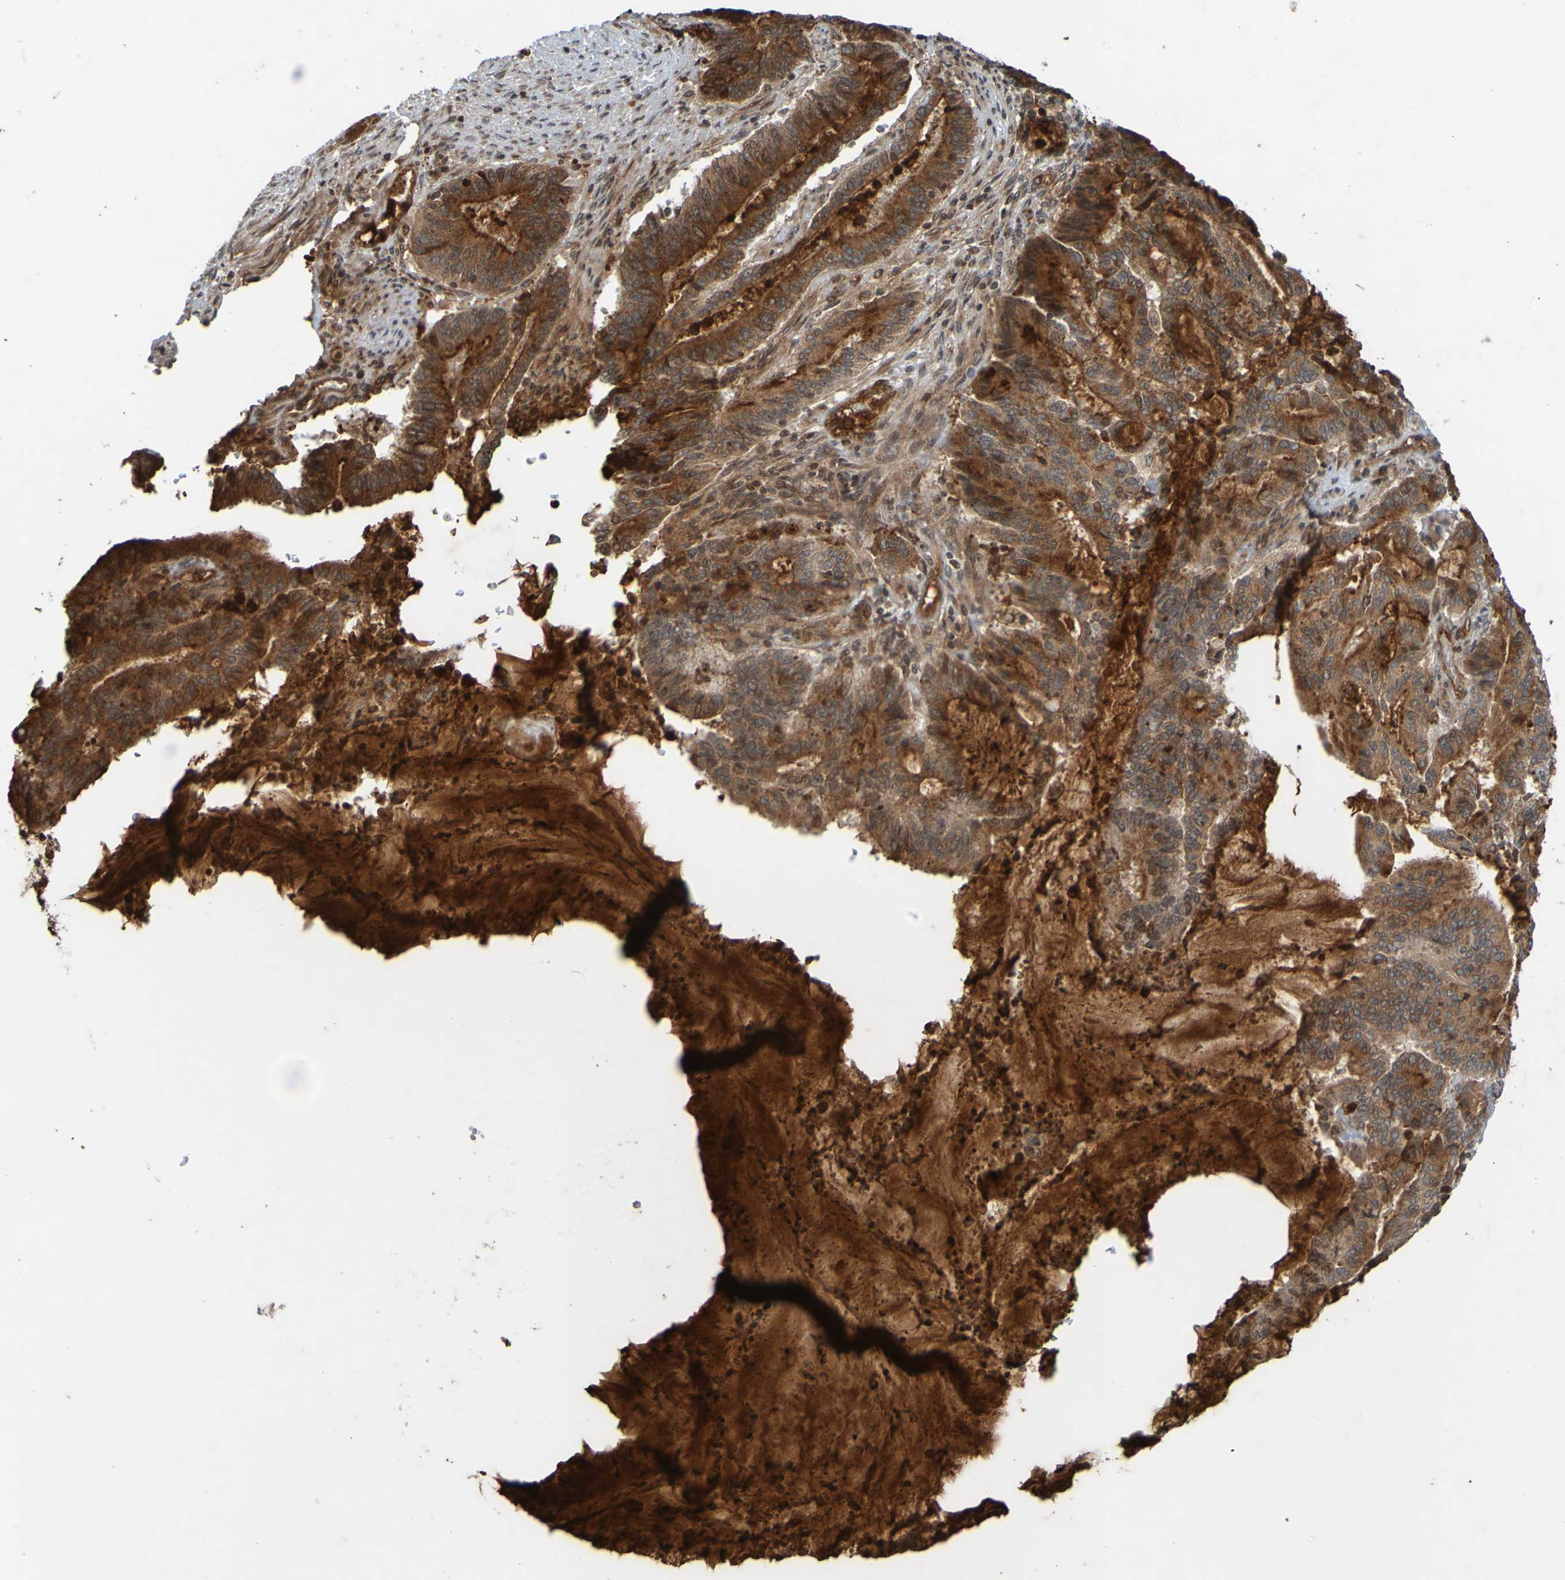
{"staining": {"intensity": "moderate", "quantity": ">75%", "location": "cytoplasmic/membranous"}, "tissue": "liver cancer", "cell_type": "Tumor cells", "image_type": "cancer", "snomed": [{"axis": "morphology", "description": "Cholangiocarcinoma"}, {"axis": "topography", "description": "Liver"}], "caption": "Liver cancer stained for a protein demonstrates moderate cytoplasmic/membranous positivity in tumor cells.", "gene": "GUCY1A1", "patient": {"sex": "female", "age": 73}}